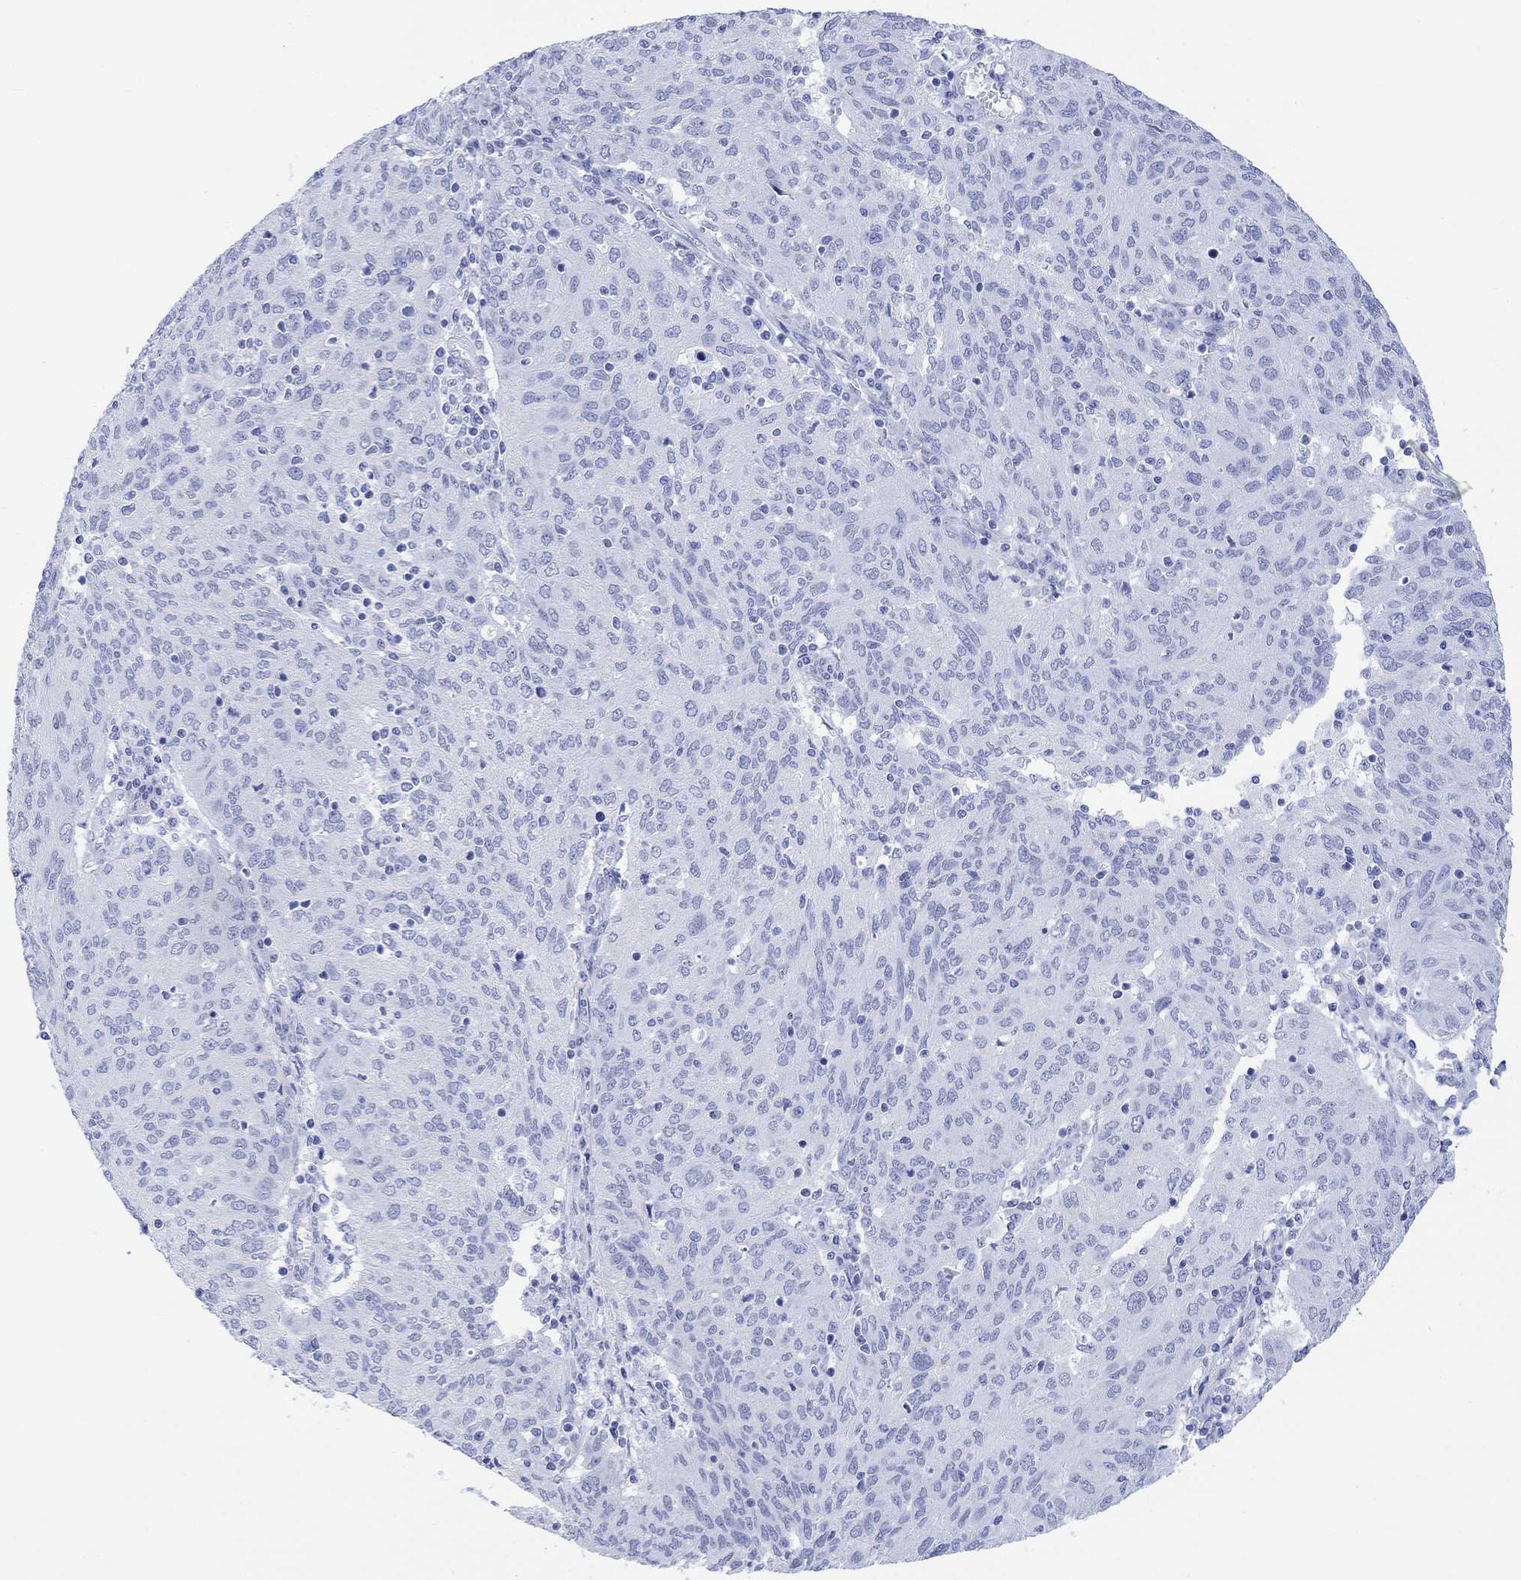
{"staining": {"intensity": "negative", "quantity": "none", "location": "none"}, "tissue": "ovarian cancer", "cell_type": "Tumor cells", "image_type": "cancer", "snomed": [{"axis": "morphology", "description": "Carcinoma, endometroid"}, {"axis": "topography", "description": "Ovary"}], "caption": "High magnification brightfield microscopy of ovarian cancer stained with DAB (3,3'-diaminobenzidine) (brown) and counterstained with hematoxylin (blue): tumor cells show no significant expression. Nuclei are stained in blue.", "gene": "CELF4", "patient": {"sex": "female", "age": 50}}